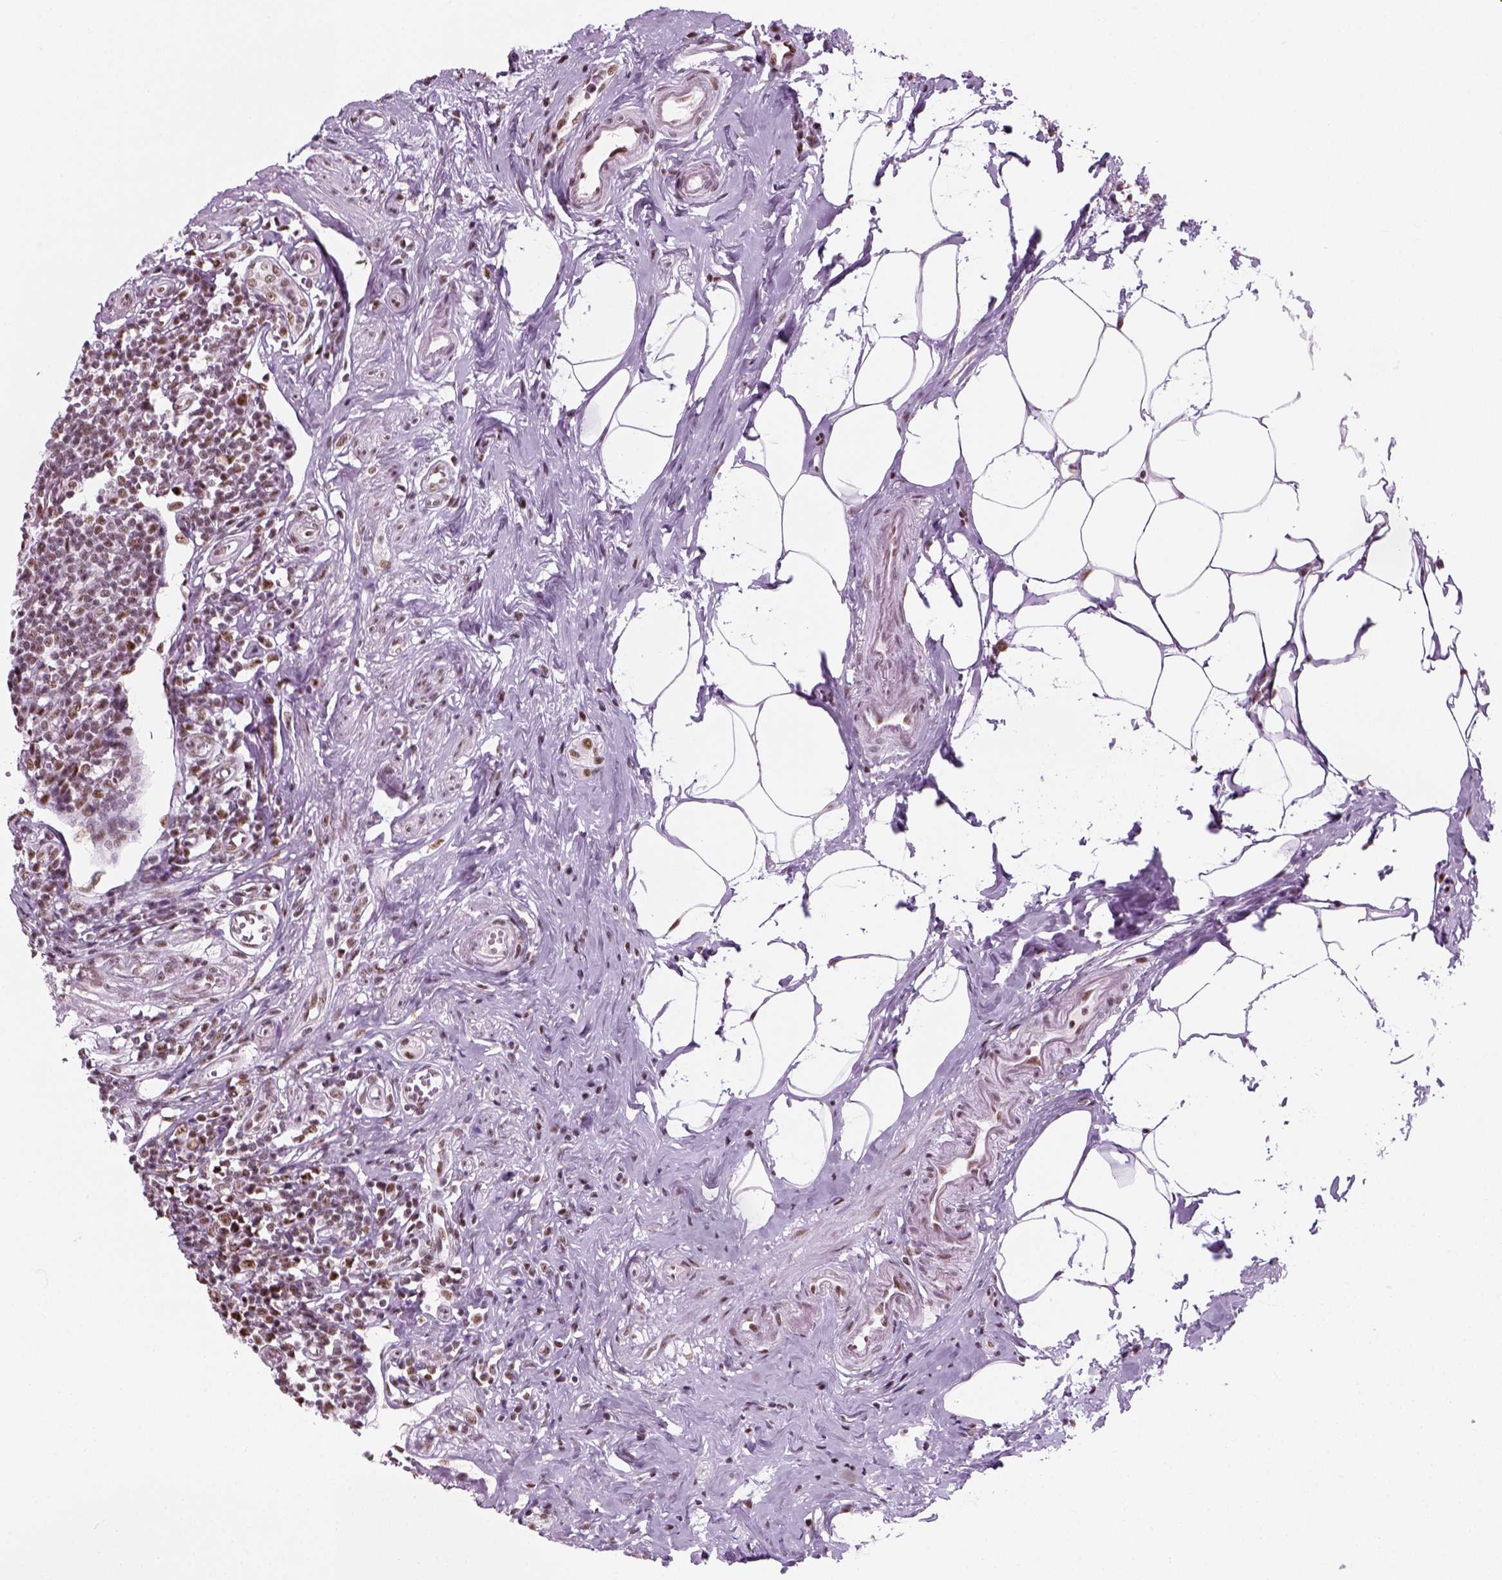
{"staining": {"intensity": "strong", "quantity": ">75%", "location": "nuclear"}, "tissue": "appendix", "cell_type": "Glandular cells", "image_type": "normal", "snomed": [{"axis": "morphology", "description": "Normal tissue, NOS"}, {"axis": "morphology", "description": "Carcinoma, endometroid"}, {"axis": "topography", "description": "Appendix"}, {"axis": "topography", "description": "Colon"}], "caption": "A brown stain highlights strong nuclear expression of a protein in glandular cells of benign appendix. (brown staining indicates protein expression, while blue staining denotes nuclei).", "gene": "GTF2F1", "patient": {"sex": "female", "age": 60}}